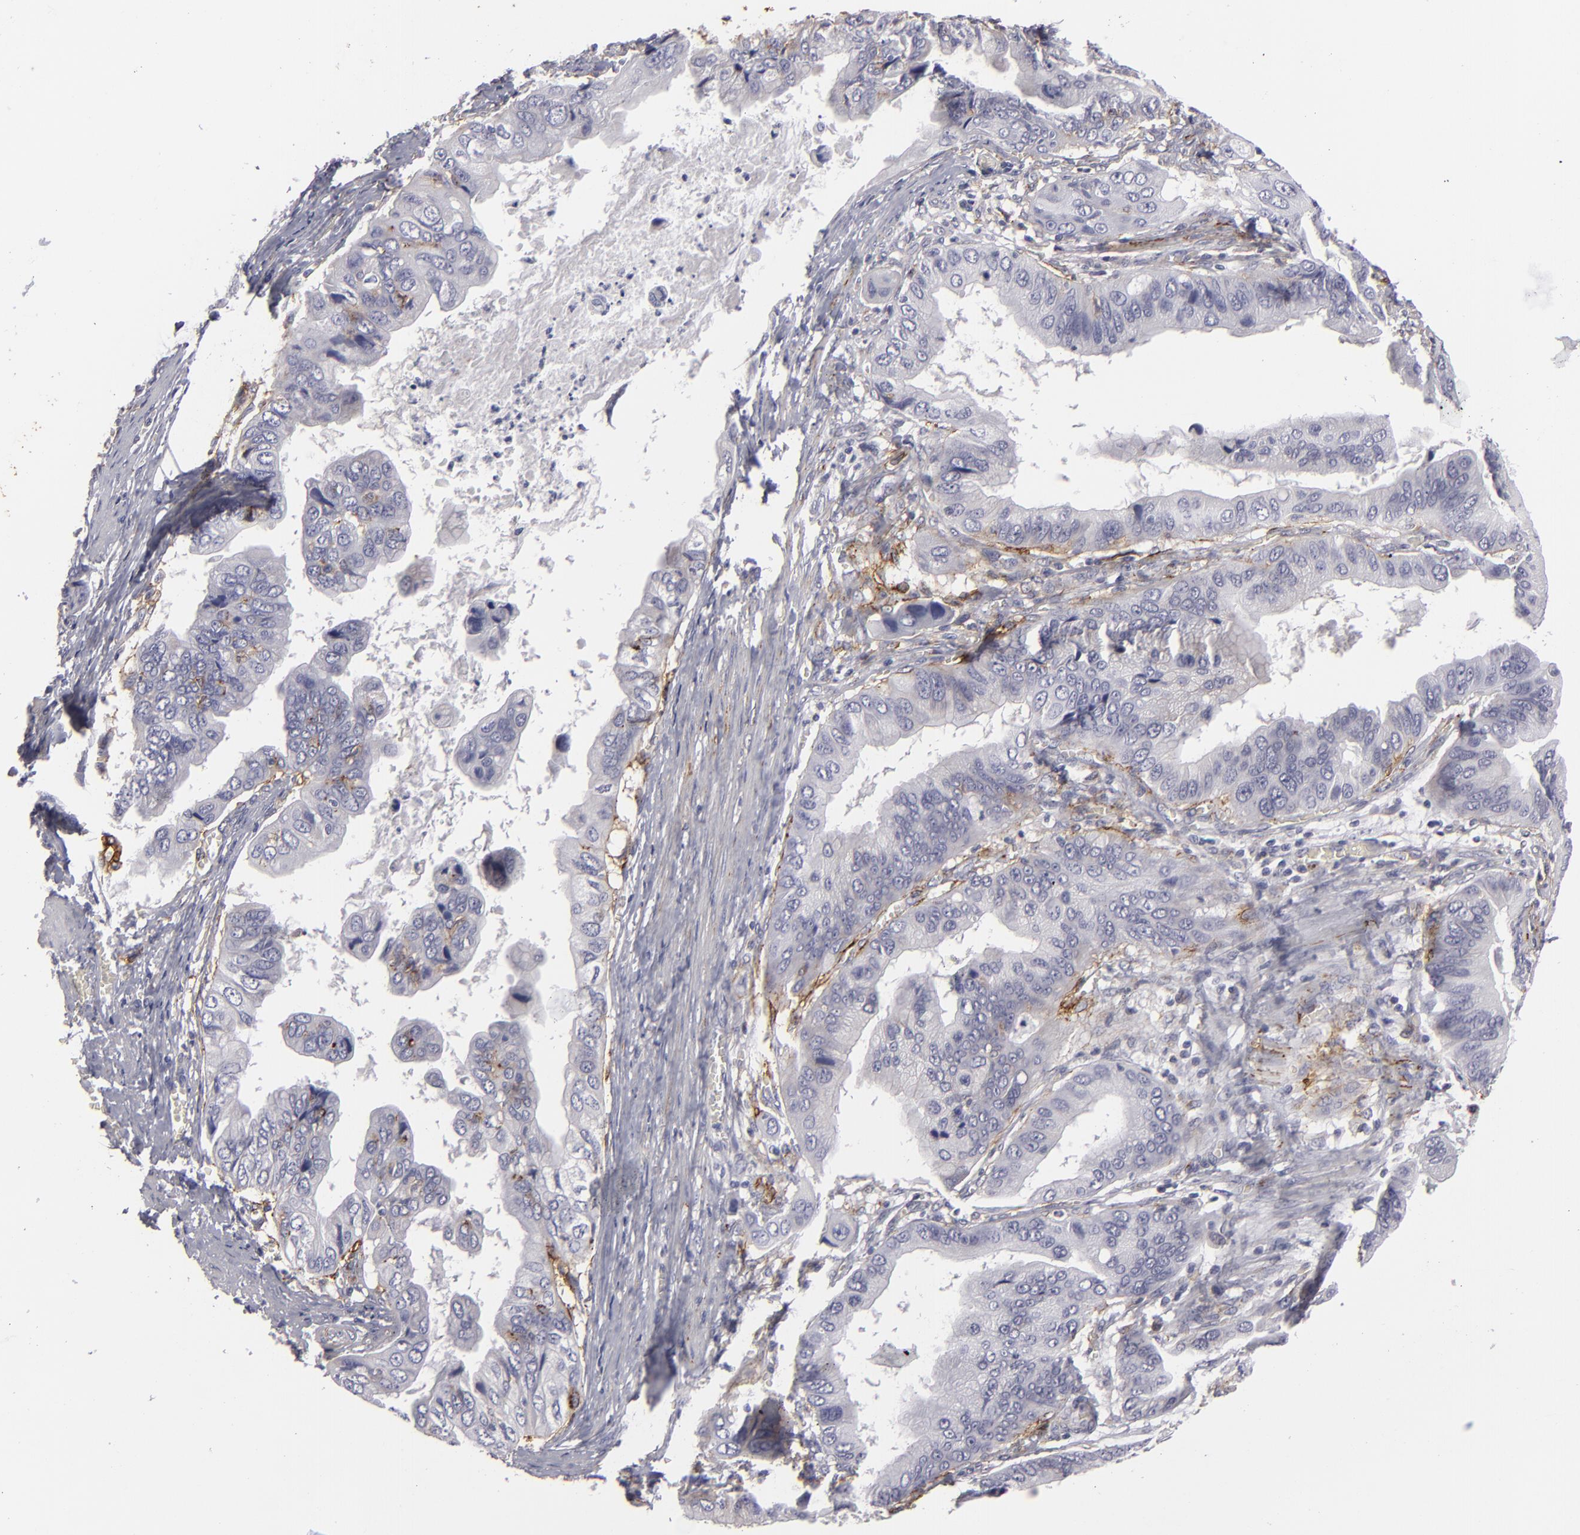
{"staining": {"intensity": "weak", "quantity": "<25%", "location": "cytoplasmic/membranous"}, "tissue": "stomach cancer", "cell_type": "Tumor cells", "image_type": "cancer", "snomed": [{"axis": "morphology", "description": "Adenocarcinoma, NOS"}, {"axis": "topography", "description": "Stomach, upper"}], "caption": "Histopathology image shows no significant protein staining in tumor cells of stomach adenocarcinoma. (IHC, brightfield microscopy, high magnification).", "gene": "ALCAM", "patient": {"sex": "male", "age": 80}}